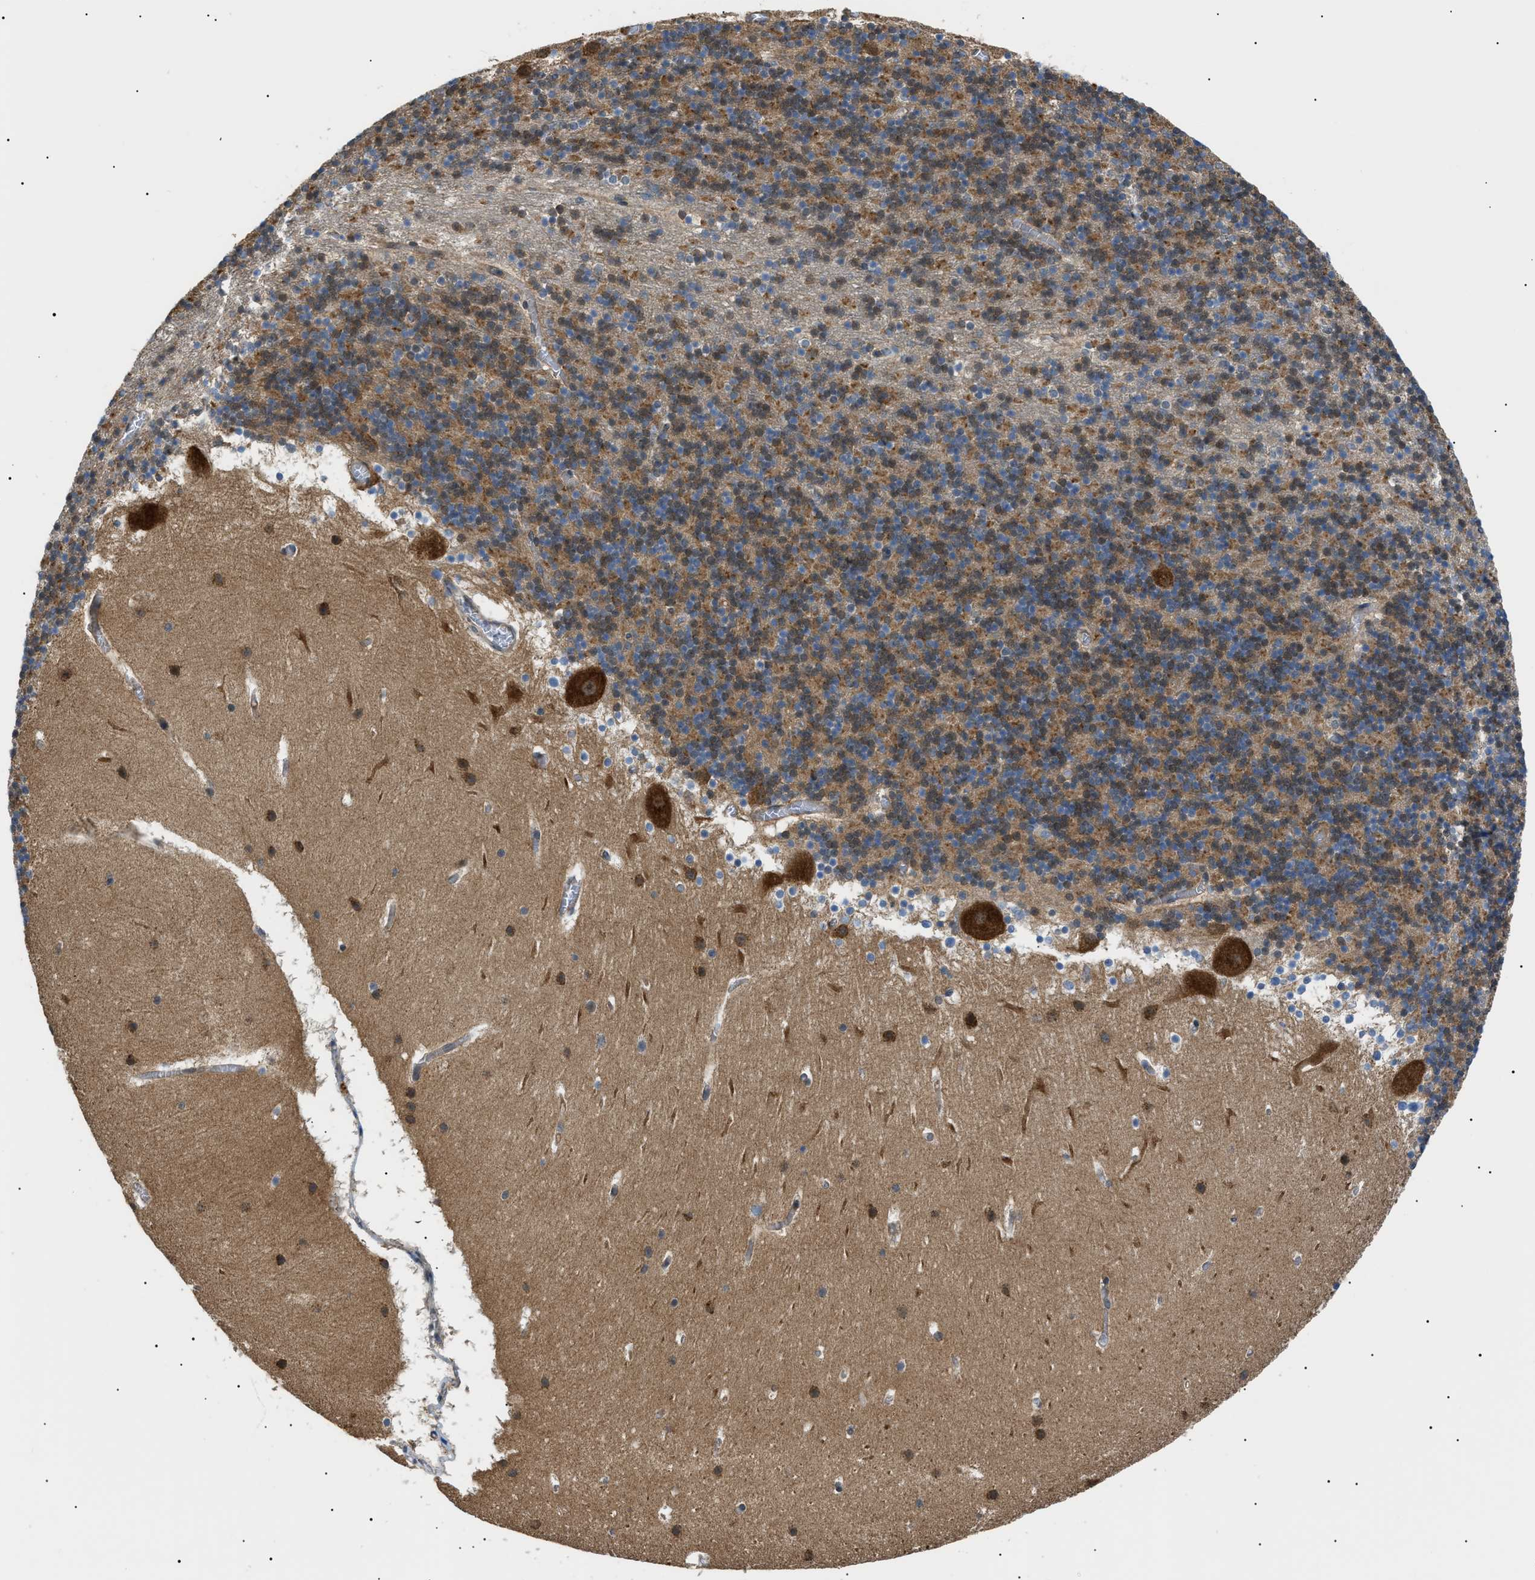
{"staining": {"intensity": "moderate", "quantity": ">75%", "location": "cytoplasmic/membranous"}, "tissue": "cerebellum", "cell_type": "Cells in granular layer", "image_type": "normal", "snomed": [{"axis": "morphology", "description": "Normal tissue, NOS"}, {"axis": "topography", "description": "Cerebellum"}], "caption": "Human cerebellum stained with a brown dye reveals moderate cytoplasmic/membranous positive staining in approximately >75% of cells in granular layer.", "gene": "SRPK1", "patient": {"sex": "male", "age": 45}}